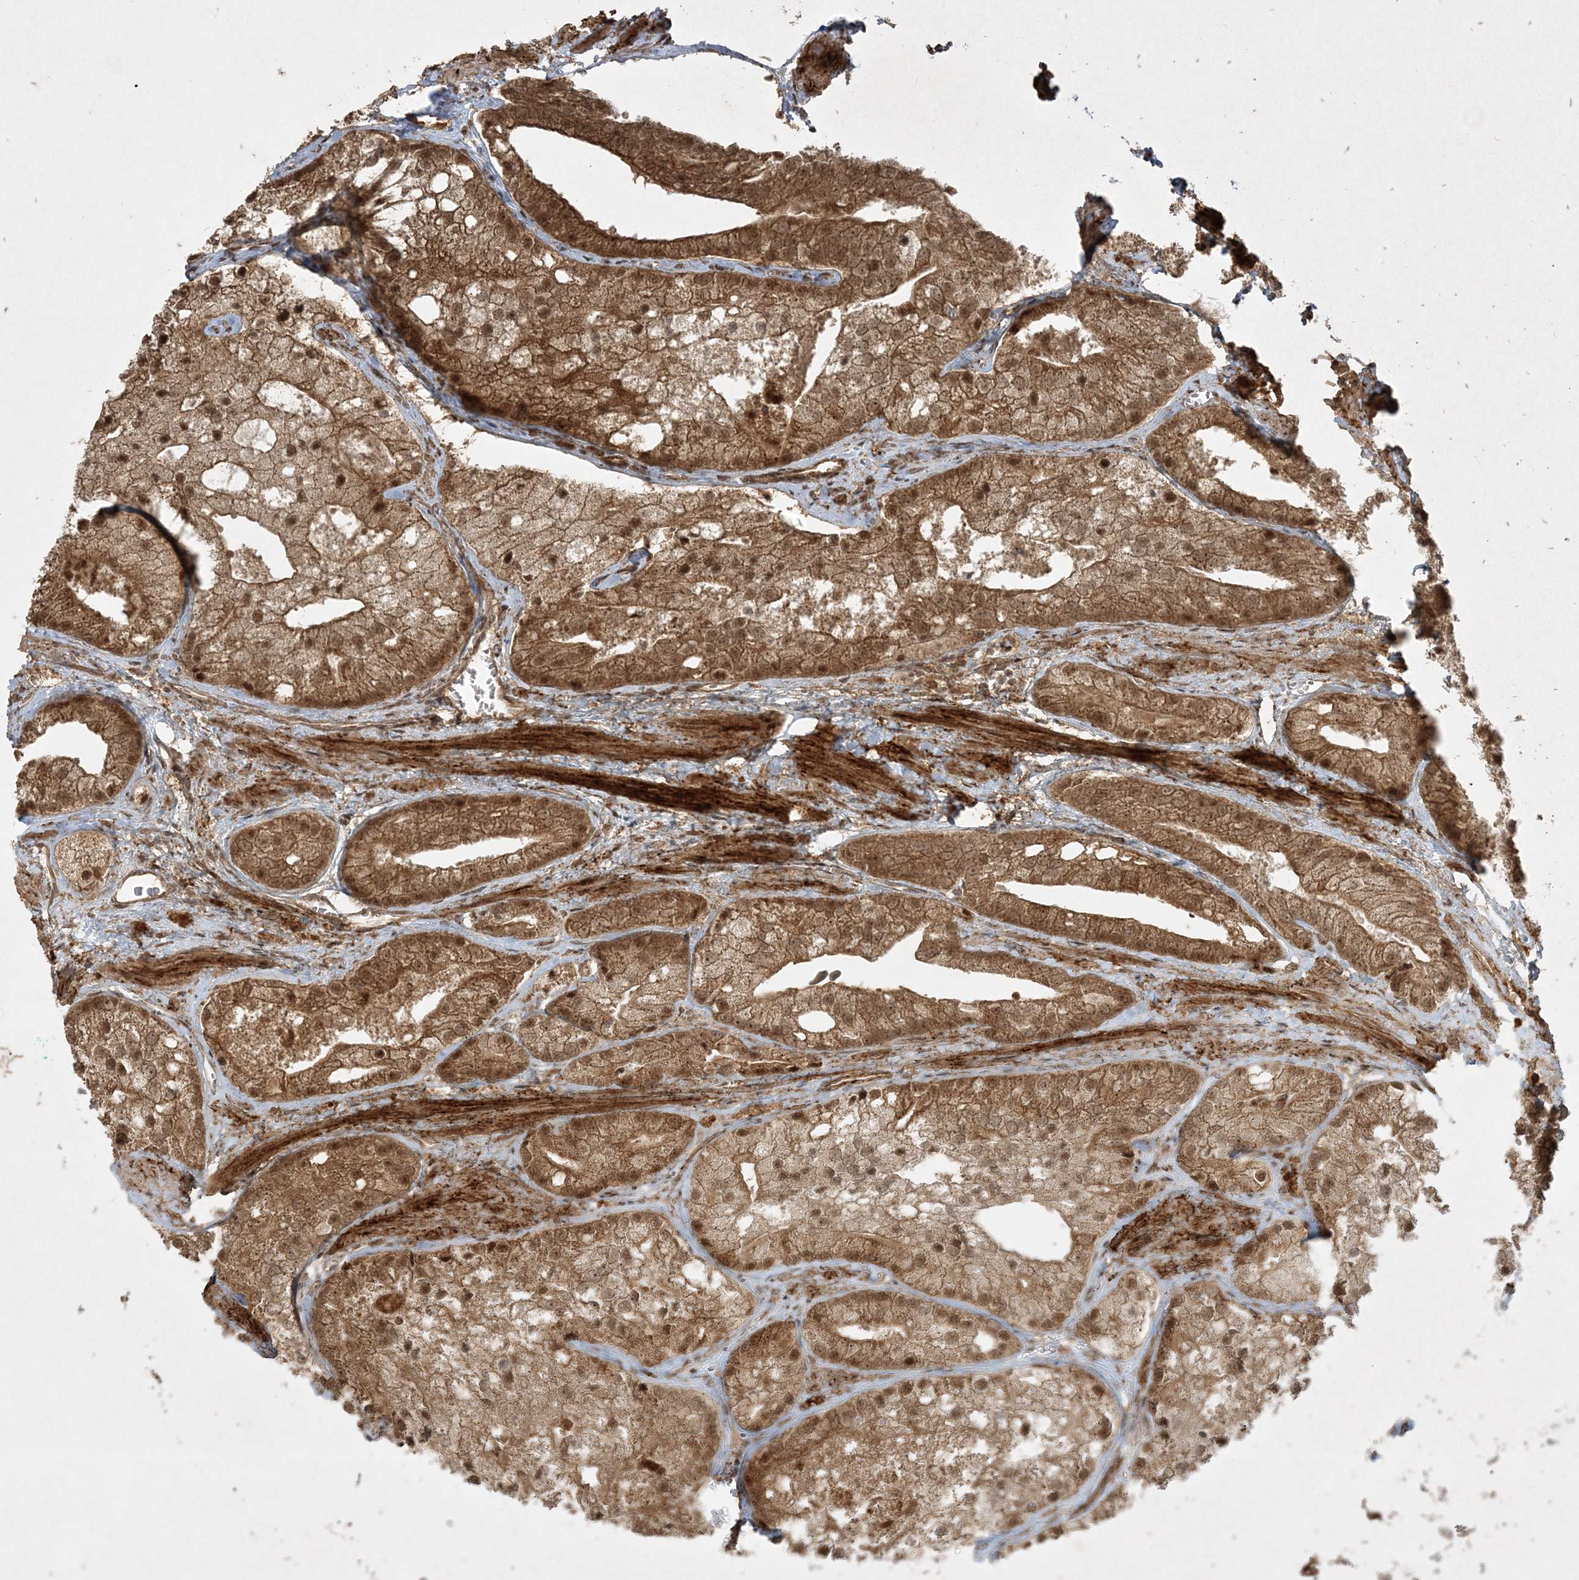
{"staining": {"intensity": "strong", "quantity": ">75%", "location": "cytoplasmic/membranous,nuclear"}, "tissue": "prostate cancer", "cell_type": "Tumor cells", "image_type": "cancer", "snomed": [{"axis": "morphology", "description": "Adenocarcinoma, Low grade"}, {"axis": "topography", "description": "Prostate"}], "caption": "Prostate cancer (adenocarcinoma (low-grade)) stained with immunohistochemistry shows strong cytoplasmic/membranous and nuclear positivity in about >75% of tumor cells.", "gene": "RRAS", "patient": {"sex": "male", "age": 69}}